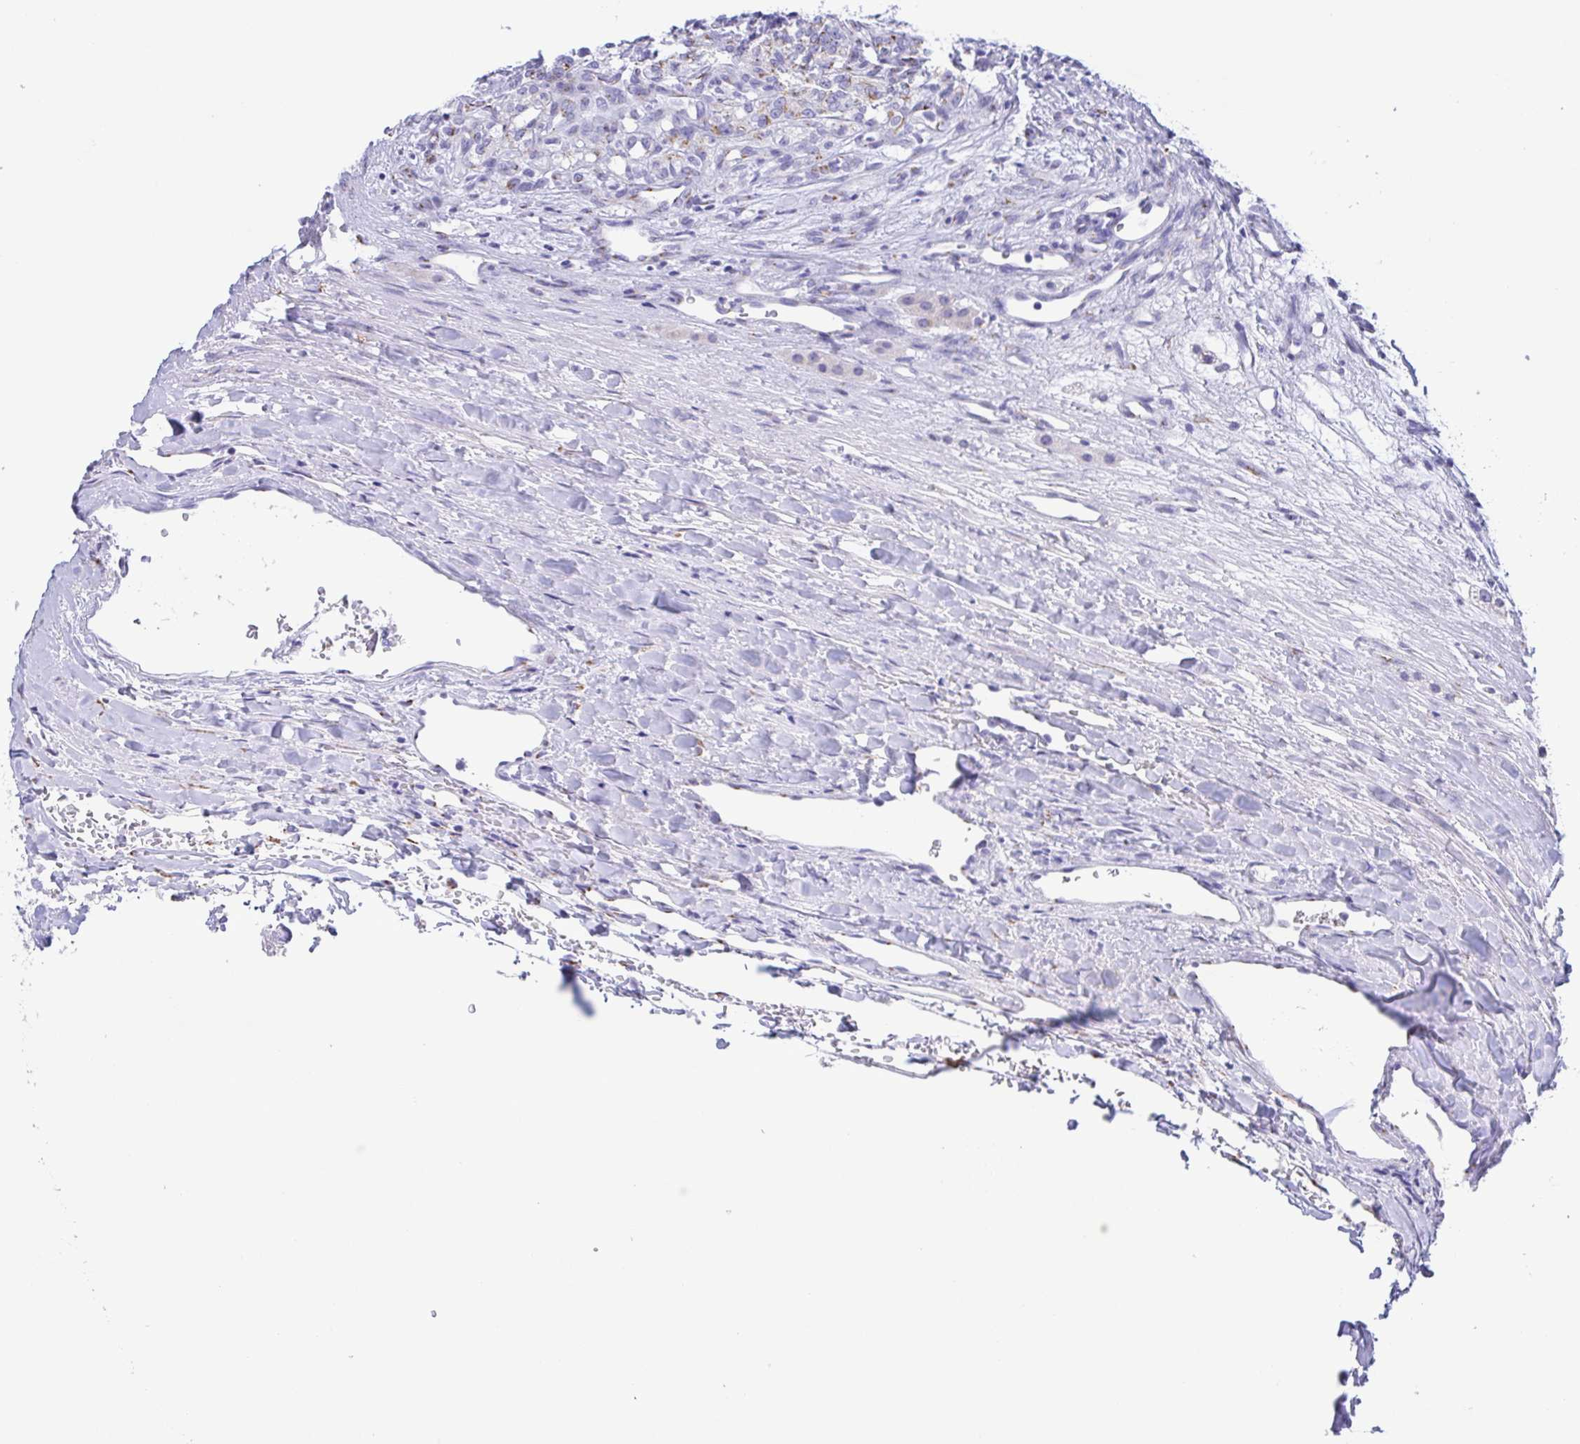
{"staining": {"intensity": "weak", "quantity": "25%-75%", "location": "cytoplasmic/membranous"}, "tissue": "renal cancer", "cell_type": "Tumor cells", "image_type": "cancer", "snomed": [{"axis": "morphology", "description": "Adenocarcinoma, NOS"}, {"axis": "topography", "description": "Kidney"}], "caption": "Renal adenocarcinoma was stained to show a protein in brown. There is low levels of weak cytoplasmic/membranous staining in about 25%-75% of tumor cells.", "gene": "SULT1B1", "patient": {"sex": "female", "age": 63}}